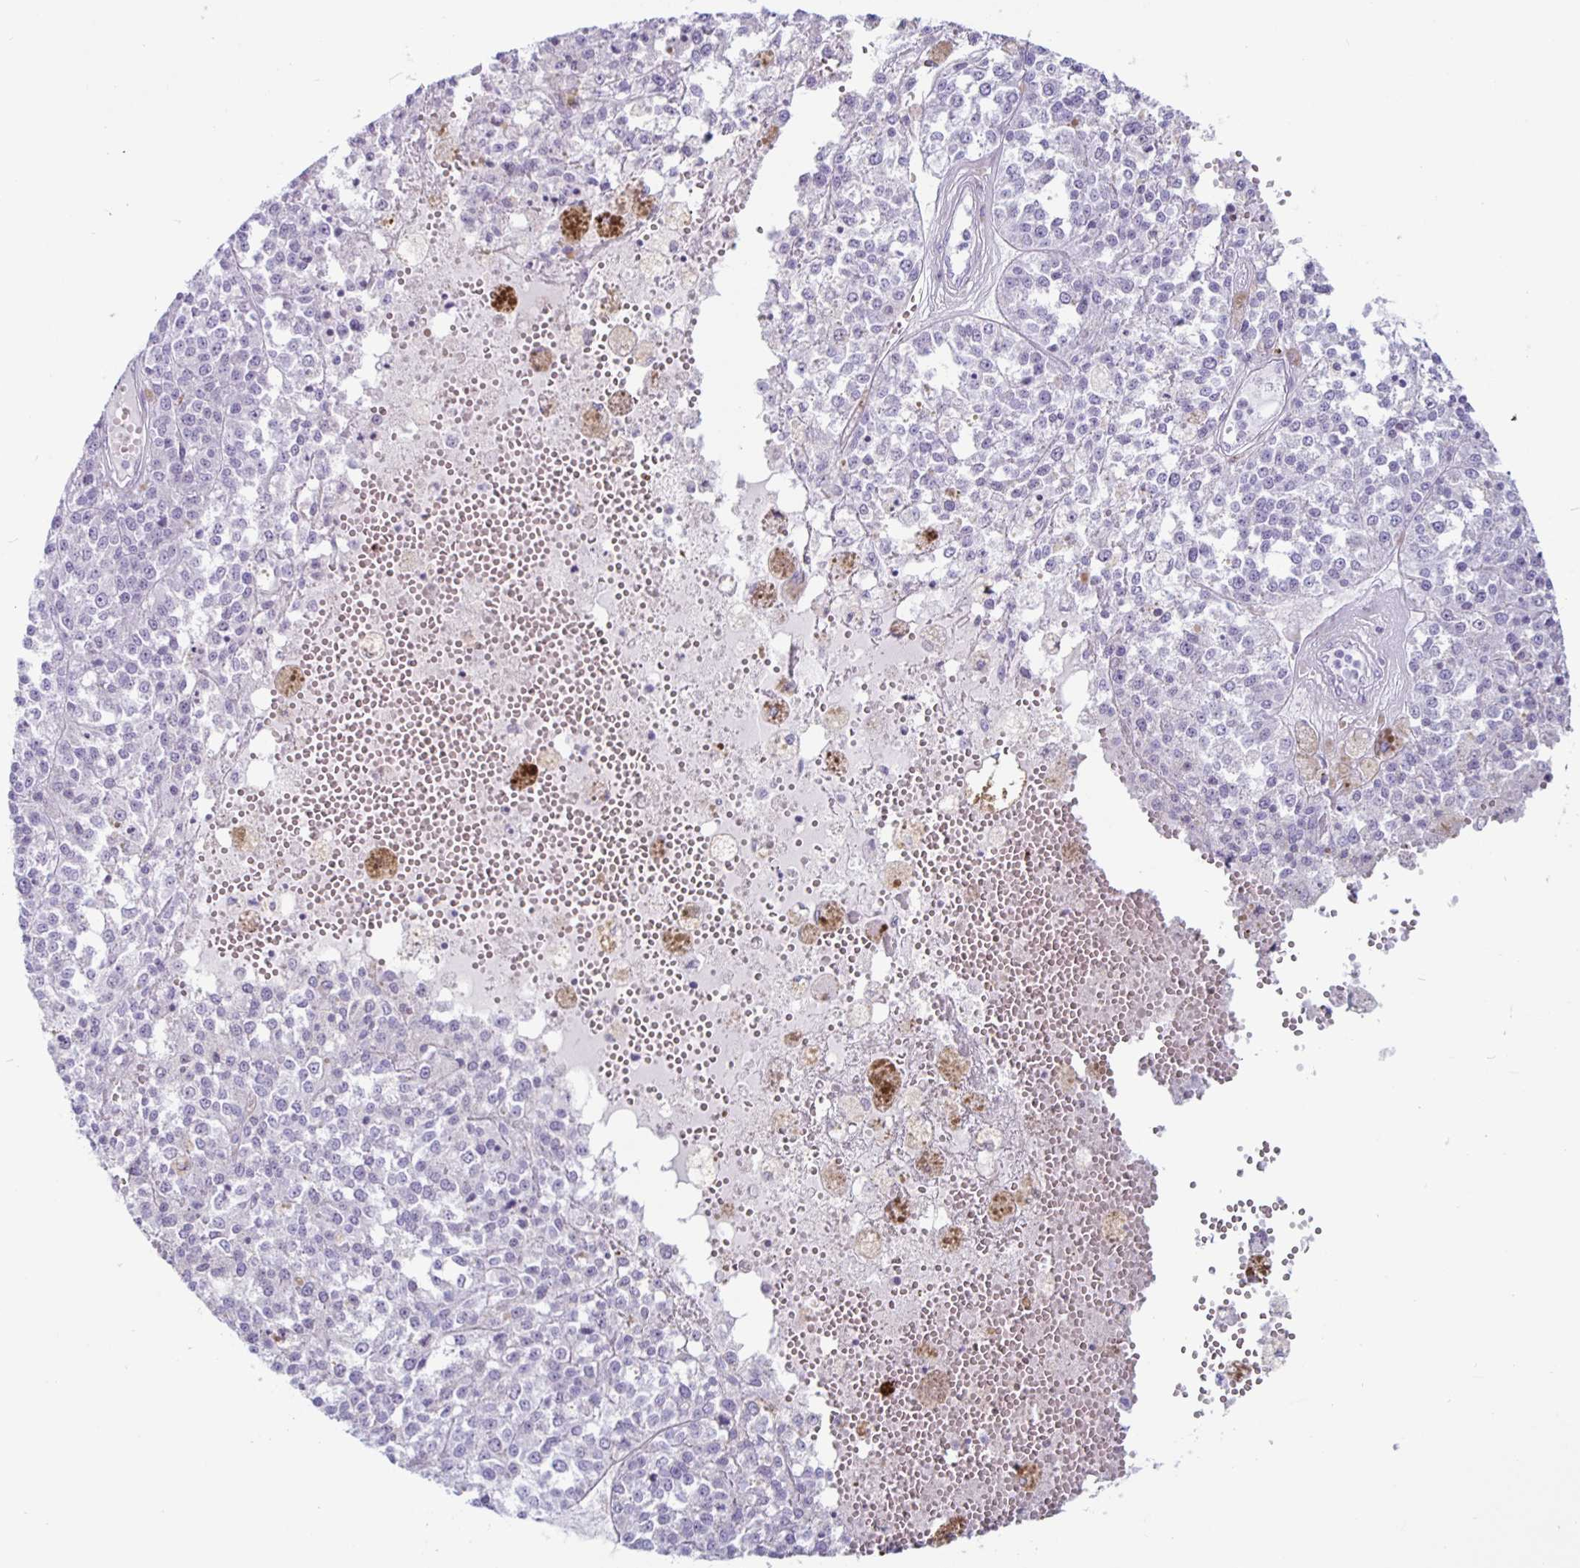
{"staining": {"intensity": "negative", "quantity": "none", "location": "none"}, "tissue": "melanoma", "cell_type": "Tumor cells", "image_type": "cancer", "snomed": [{"axis": "morphology", "description": "Malignant melanoma, Metastatic site"}, {"axis": "topography", "description": "Lymph node"}], "caption": "DAB (3,3'-diaminobenzidine) immunohistochemical staining of human malignant melanoma (metastatic site) exhibits no significant positivity in tumor cells. (DAB immunohistochemistry visualized using brightfield microscopy, high magnification).", "gene": "GZMK", "patient": {"sex": "female", "age": 64}}